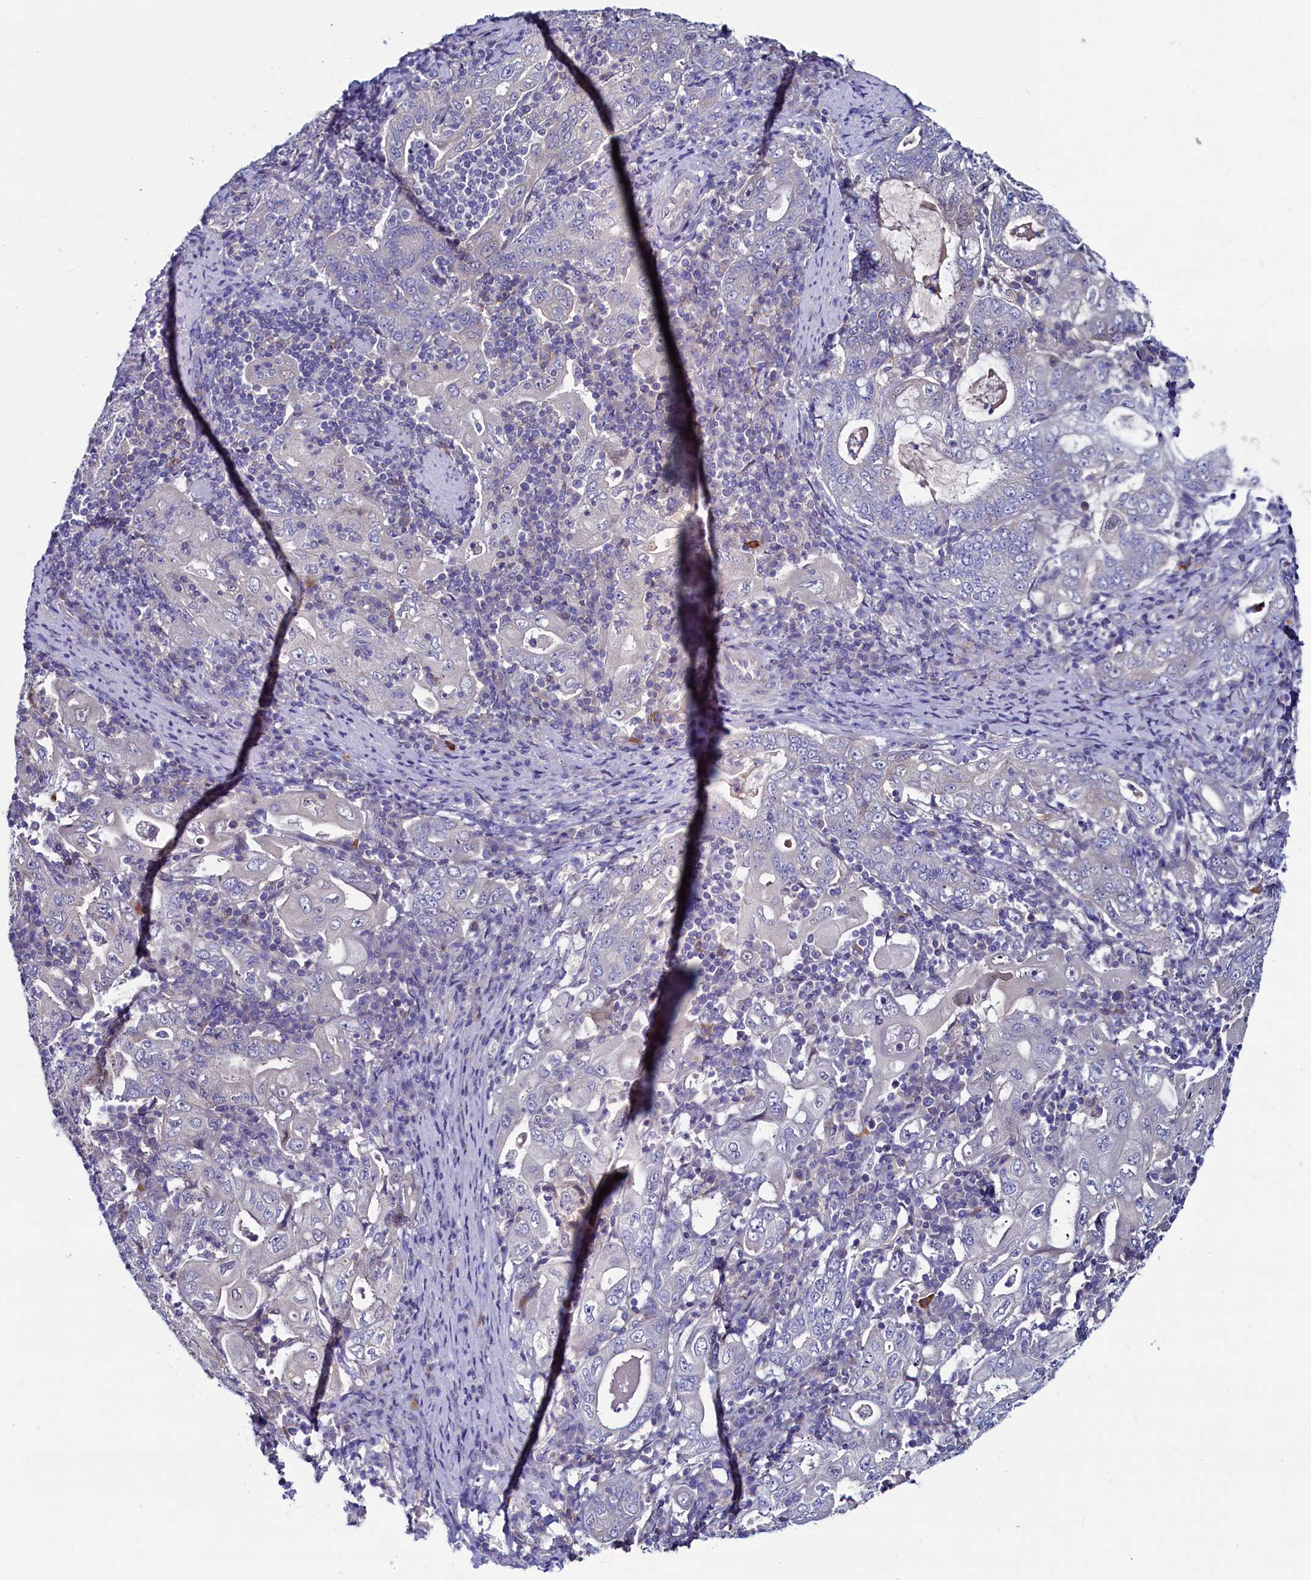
{"staining": {"intensity": "negative", "quantity": "none", "location": "none"}, "tissue": "stomach cancer", "cell_type": "Tumor cells", "image_type": "cancer", "snomed": [{"axis": "morphology", "description": "Normal tissue, NOS"}, {"axis": "morphology", "description": "Adenocarcinoma, NOS"}, {"axis": "topography", "description": "Esophagus"}, {"axis": "topography", "description": "Stomach, upper"}, {"axis": "topography", "description": "Peripheral nerve tissue"}], "caption": "IHC histopathology image of human stomach cancer stained for a protein (brown), which reveals no staining in tumor cells.", "gene": "ASTE1", "patient": {"sex": "male", "age": 62}}